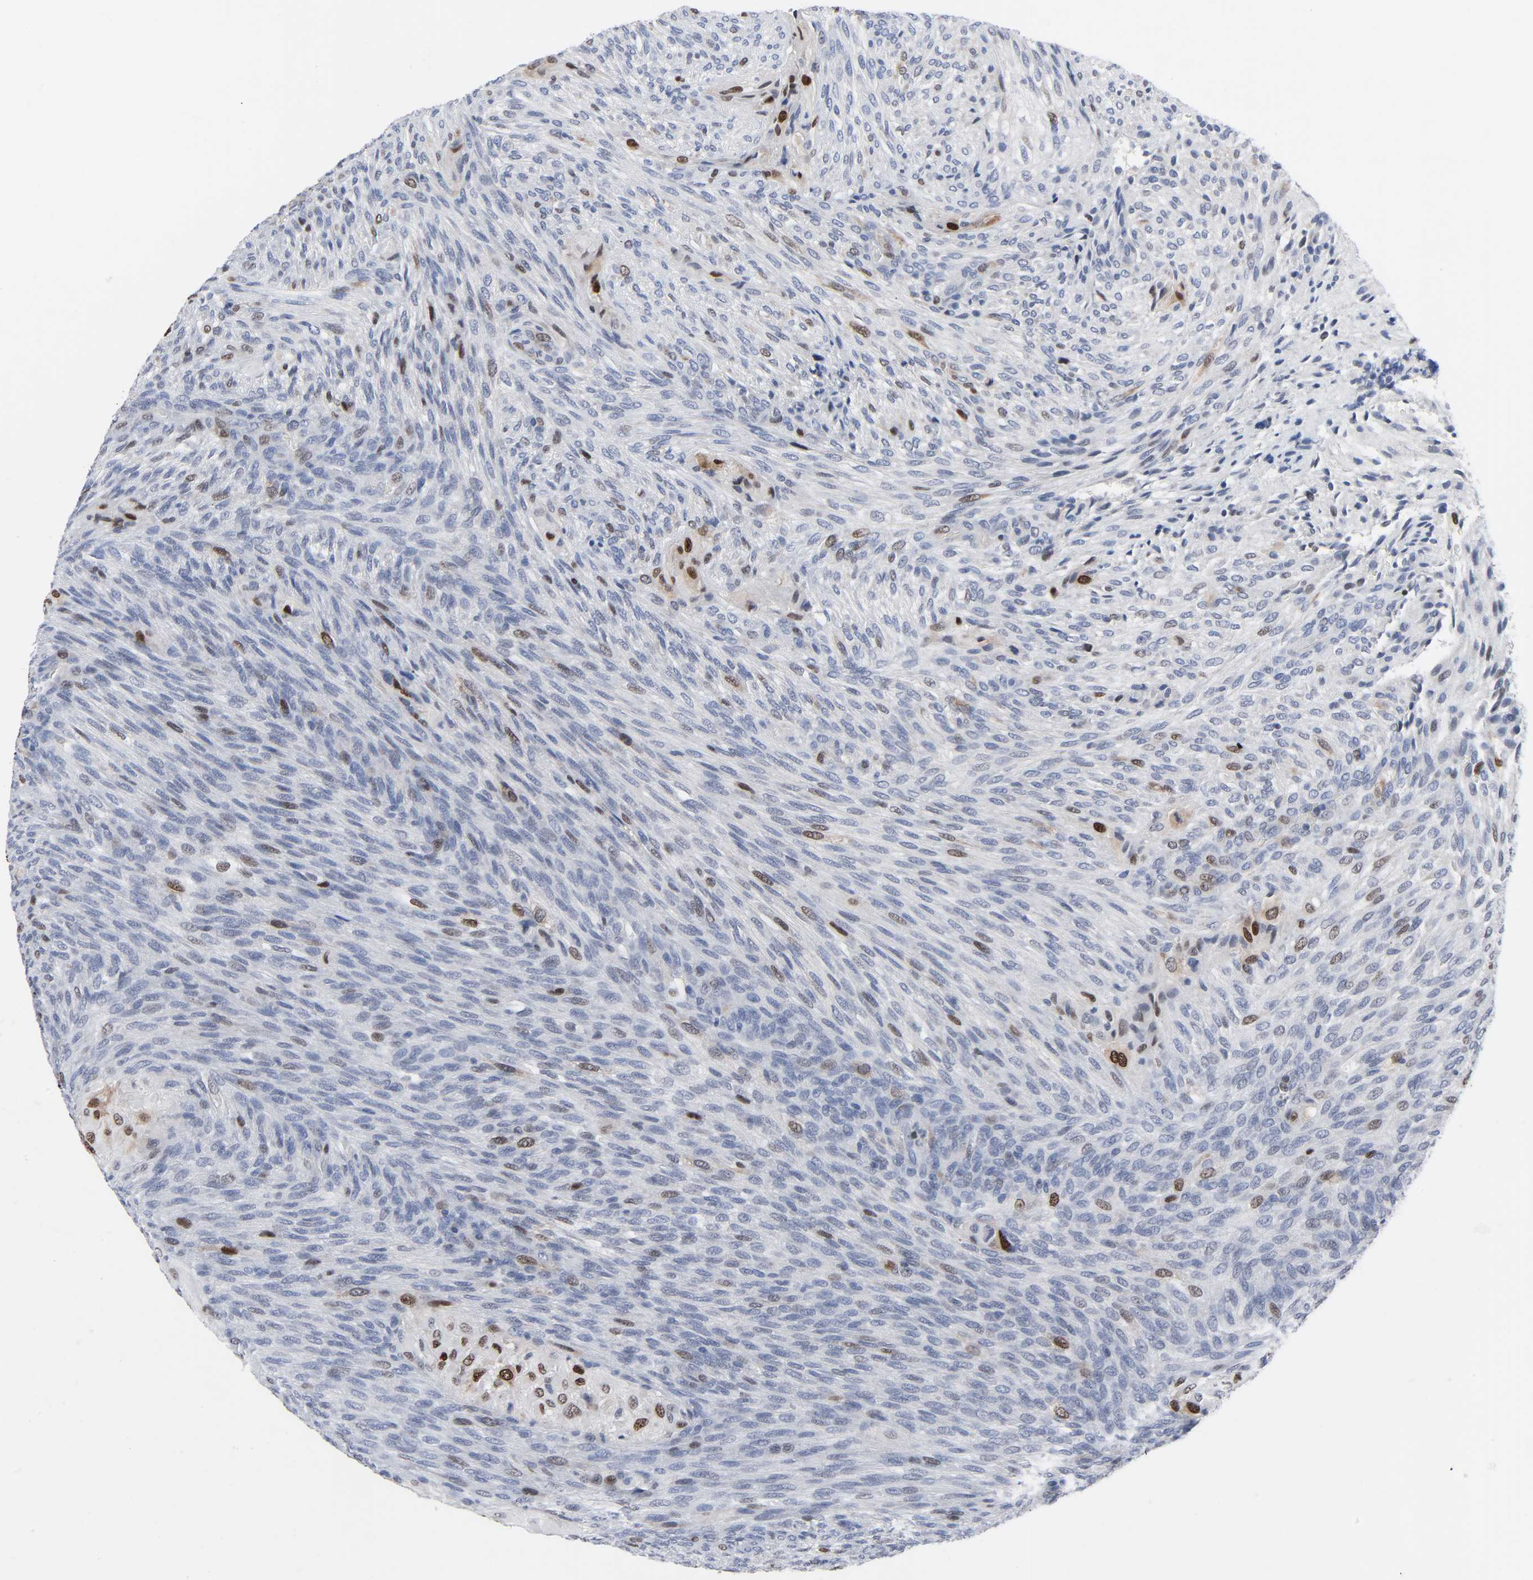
{"staining": {"intensity": "strong", "quantity": "<25%", "location": "nuclear"}, "tissue": "glioma", "cell_type": "Tumor cells", "image_type": "cancer", "snomed": [{"axis": "morphology", "description": "Glioma, malignant, High grade"}, {"axis": "topography", "description": "Cerebral cortex"}], "caption": "Immunohistochemical staining of high-grade glioma (malignant) reveals strong nuclear protein staining in about <25% of tumor cells. Using DAB (3,3'-diaminobenzidine) (brown) and hematoxylin (blue) stains, captured at high magnification using brightfield microscopy.", "gene": "WEE1", "patient": {"sex": "female", "age": 55}}